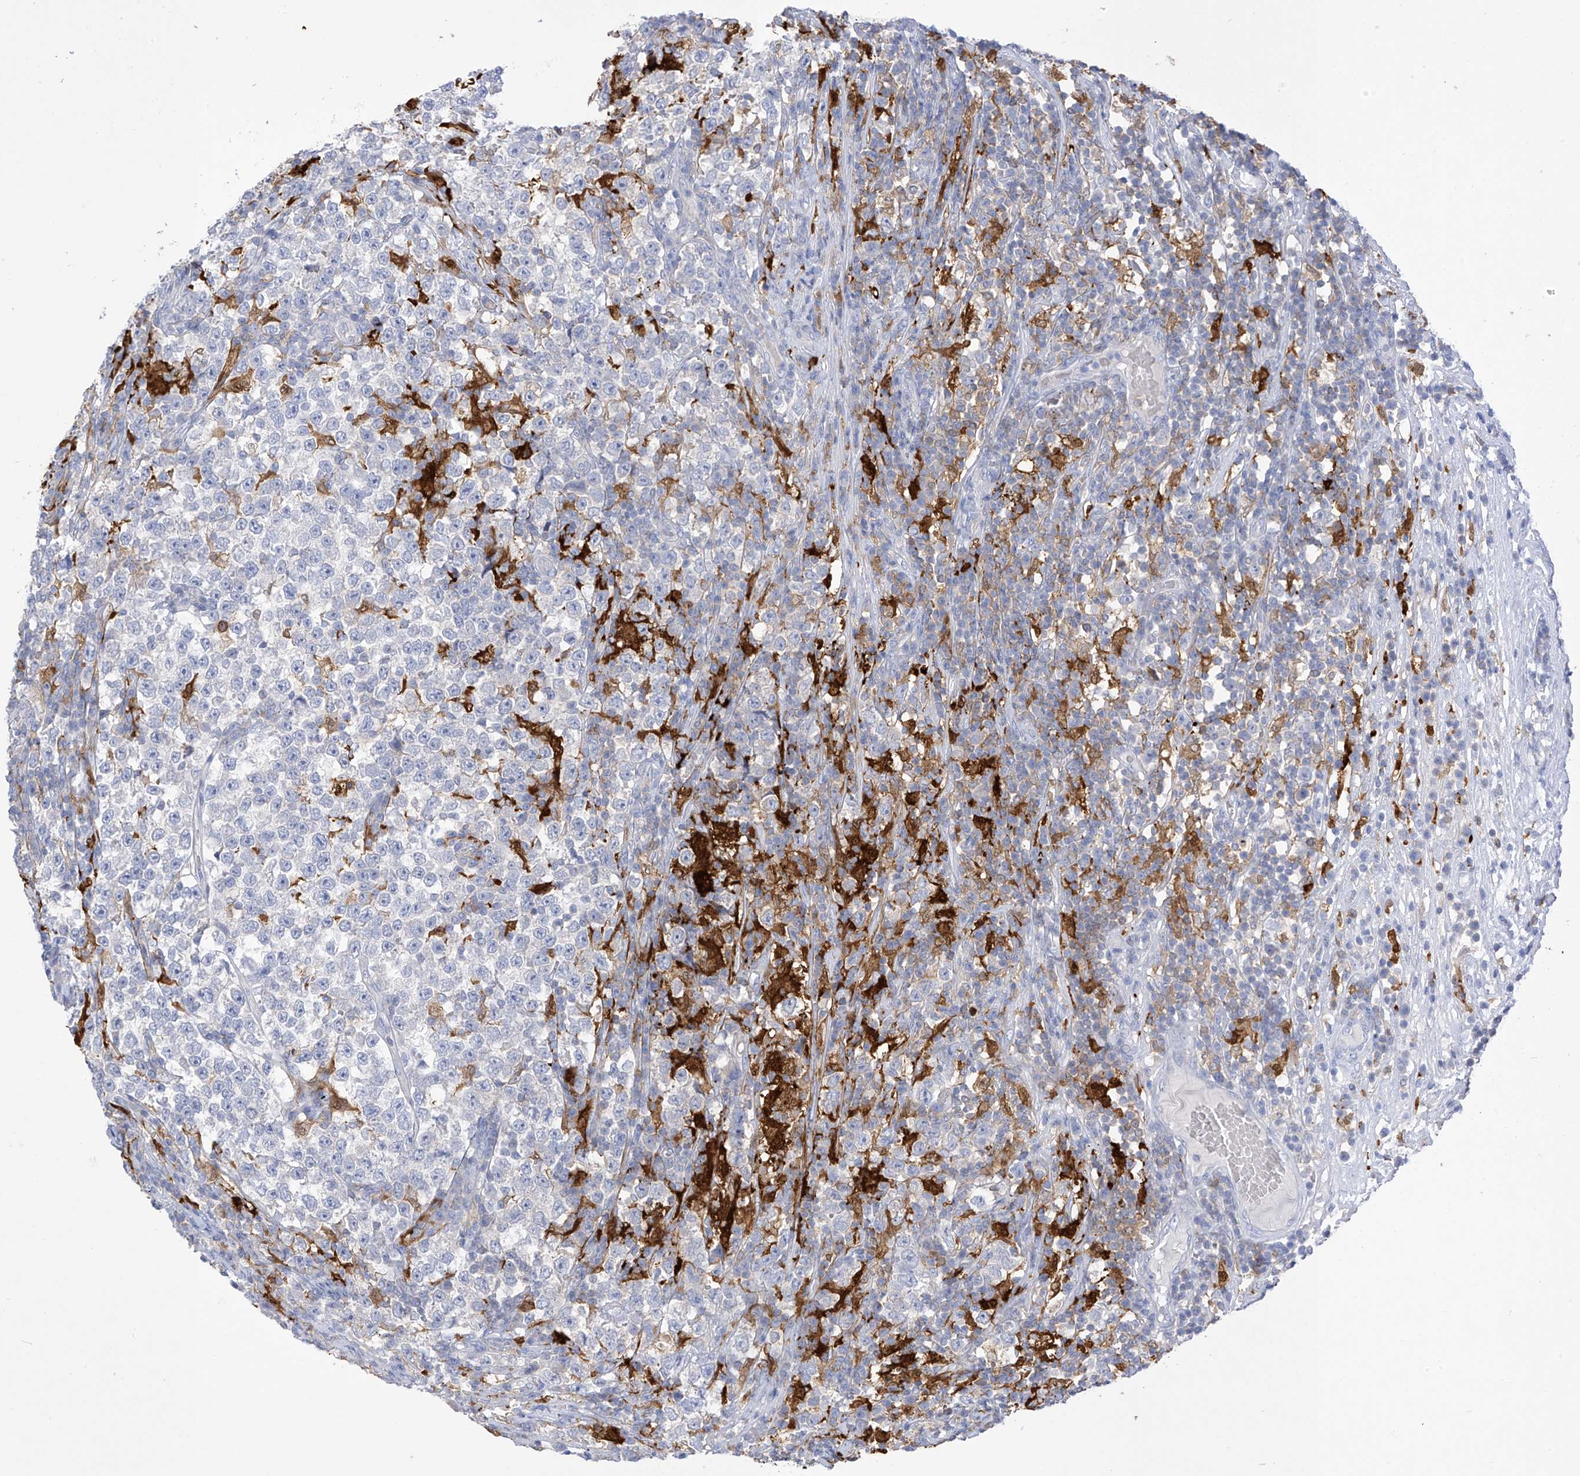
{"staining": {"intensity": "negative", "quantity": "none", "location": "none"}, "tissue": "testis cancer", "cell_type": "Tumor cells", "image_type": "cancer", "snomed": [{"axis": "morphology", "description": "Normal tissue, NOS"}, {"axis": "morphology", "description": "Seminoma, NOS"}, {"axis": "topography", "description": "Testis"}], "caption": "Protein analysis of testis cancer (seminoma) displays no significant staining in tumor cells. (DAB IHC visualized using brightfield microscopy, high magnification).", "gene": "TRMT2B", "patient": {"sex": "male", "age": 43}}